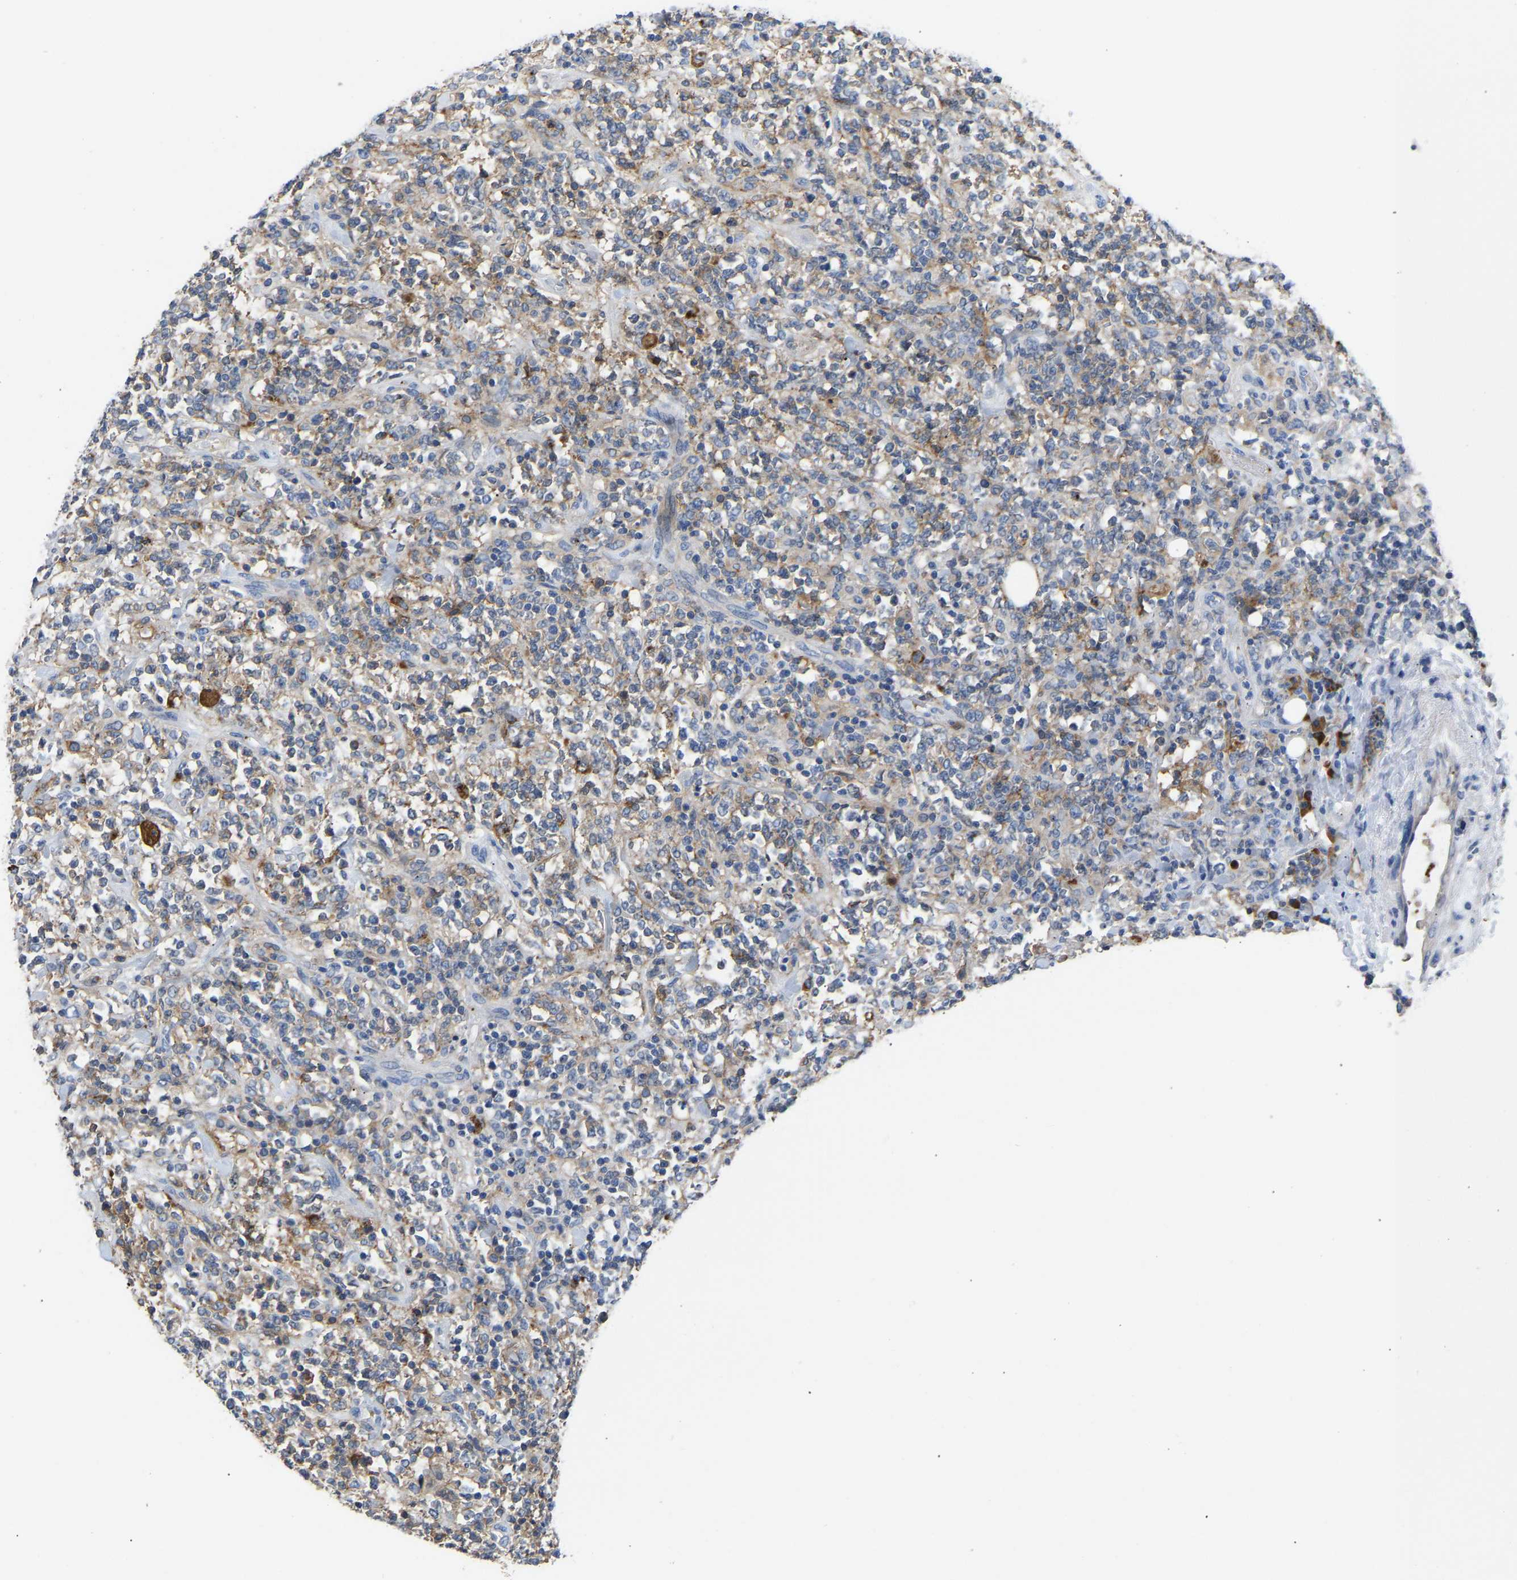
{"staining": {"intensity": "moderate", "quantity": "25%-75%", "location": "cytoplasmic/membranous"}, "tissue": "lymphoma", "cell_type": "Tumor cells", "image_type": "cancer", "snomed": [{"axis": "morphology", "description": "Malignant lymphoma, non-Hodgkin's type, High grade"}, {"axis": "topography", "description": "Soft tissue"}], "caption": "Immunohistochemistry (IHC) of human high-grade malignant lymphoma, non-Hodgkin's type exhibits medium levels of moderate cytoplasmic/membranous expression in approximately 25%-75% of tumor cells. (brown staining indicates protein expression, while blue staining denotes nuclei).", "gene": "FGF18", "patient": {"sex": "male", "age": 18}}